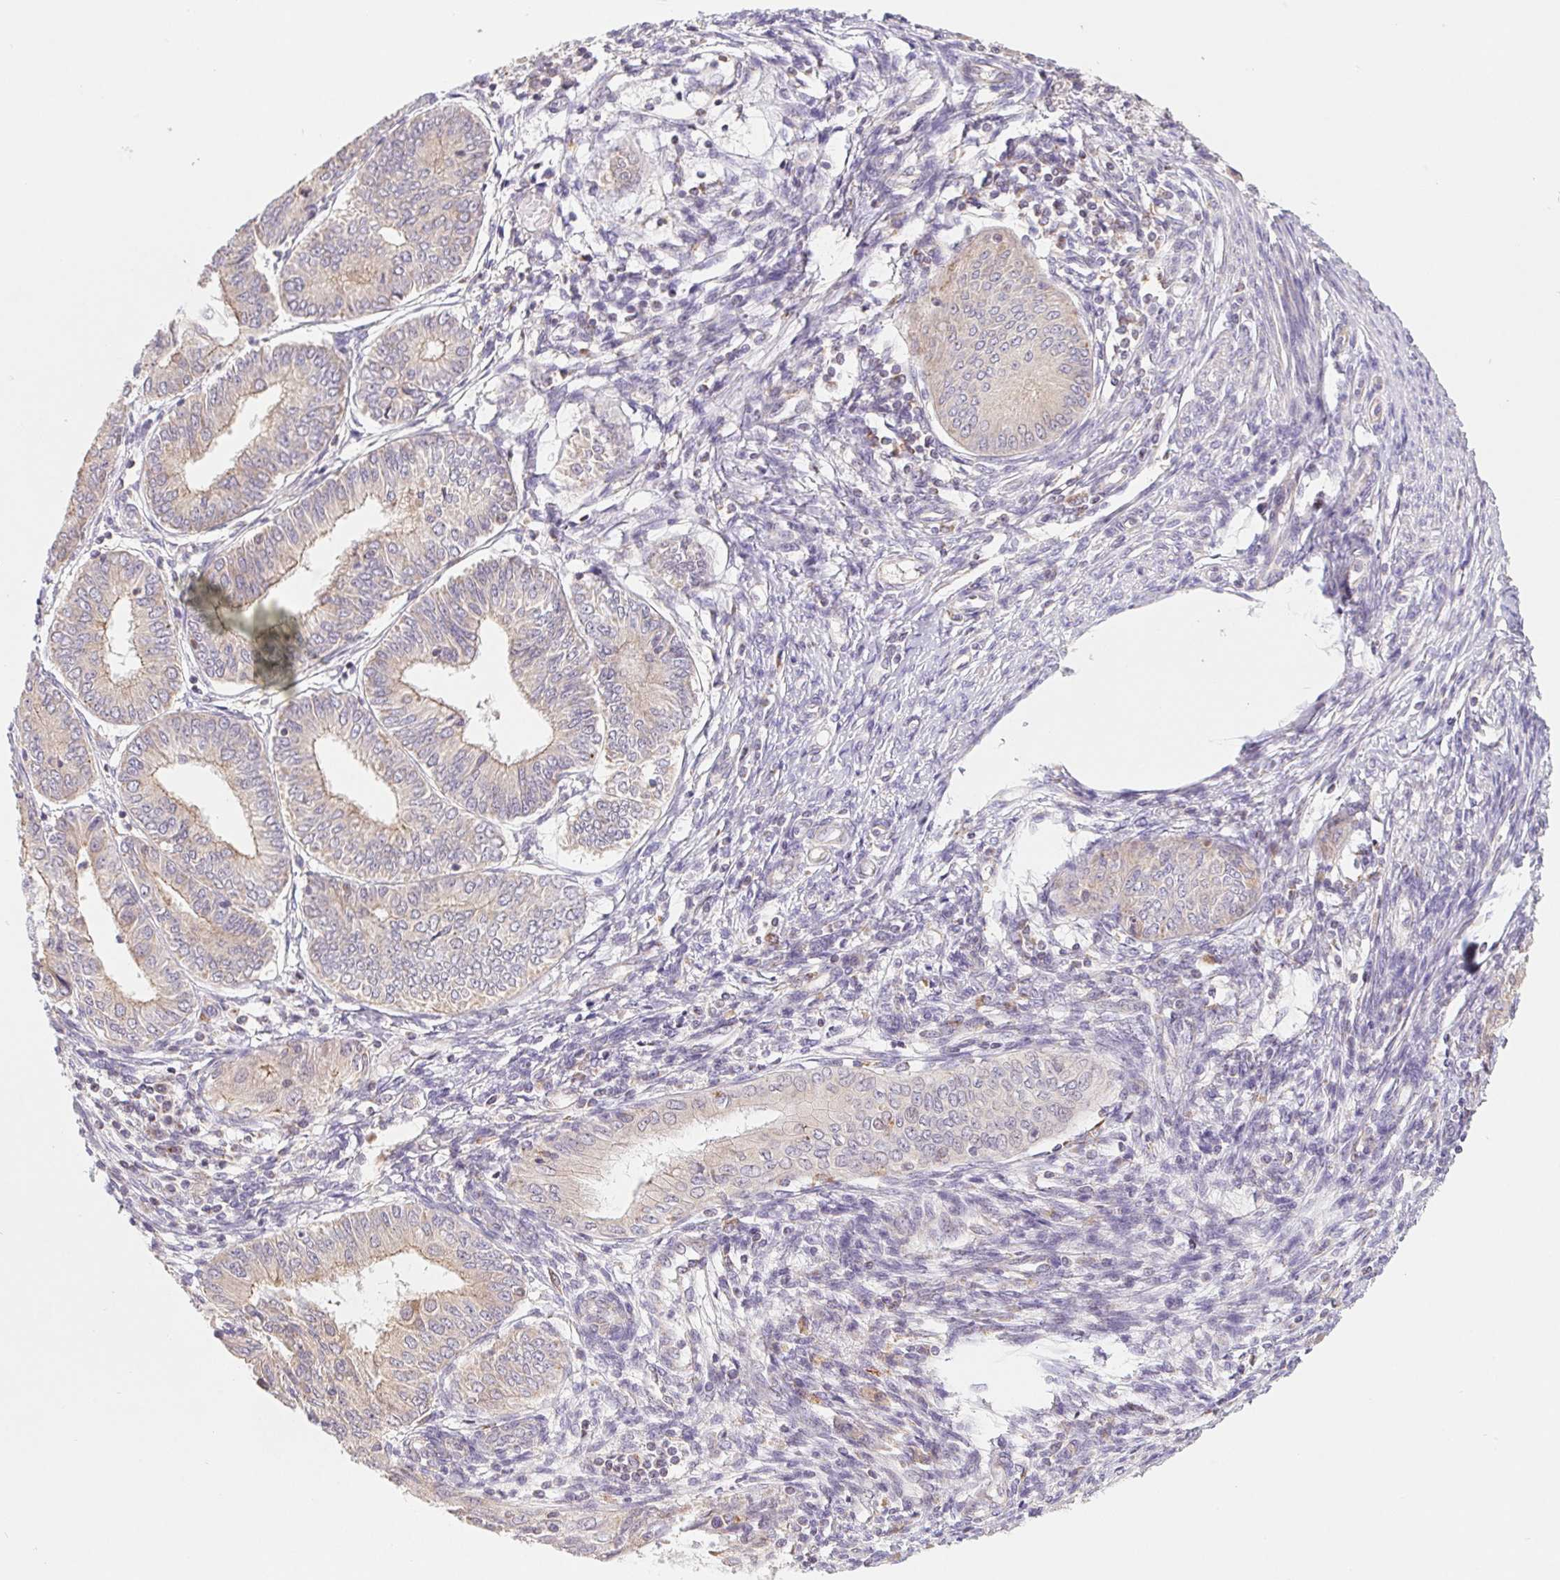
{"staining": {"intensity": "weak", "quantity": "<25%", "location": "cytoplasmic/membranous"}, "tissue": "endometrial cancer", "cell_type": "Tumor cells", "image_type": "cancer", "snomed": [{"axis": "morphology", "description": "Adenocarcinoma, NOS"}, {"axis": "topography", "description": "Endometrium"}], "caption": "A high-resolution photomicrograph shows IHC staining of endometrial cancer, which displays no significant expression in tumor cells.", "gene": "EMC6", "patient": {"sex": "female", "age": 68}}